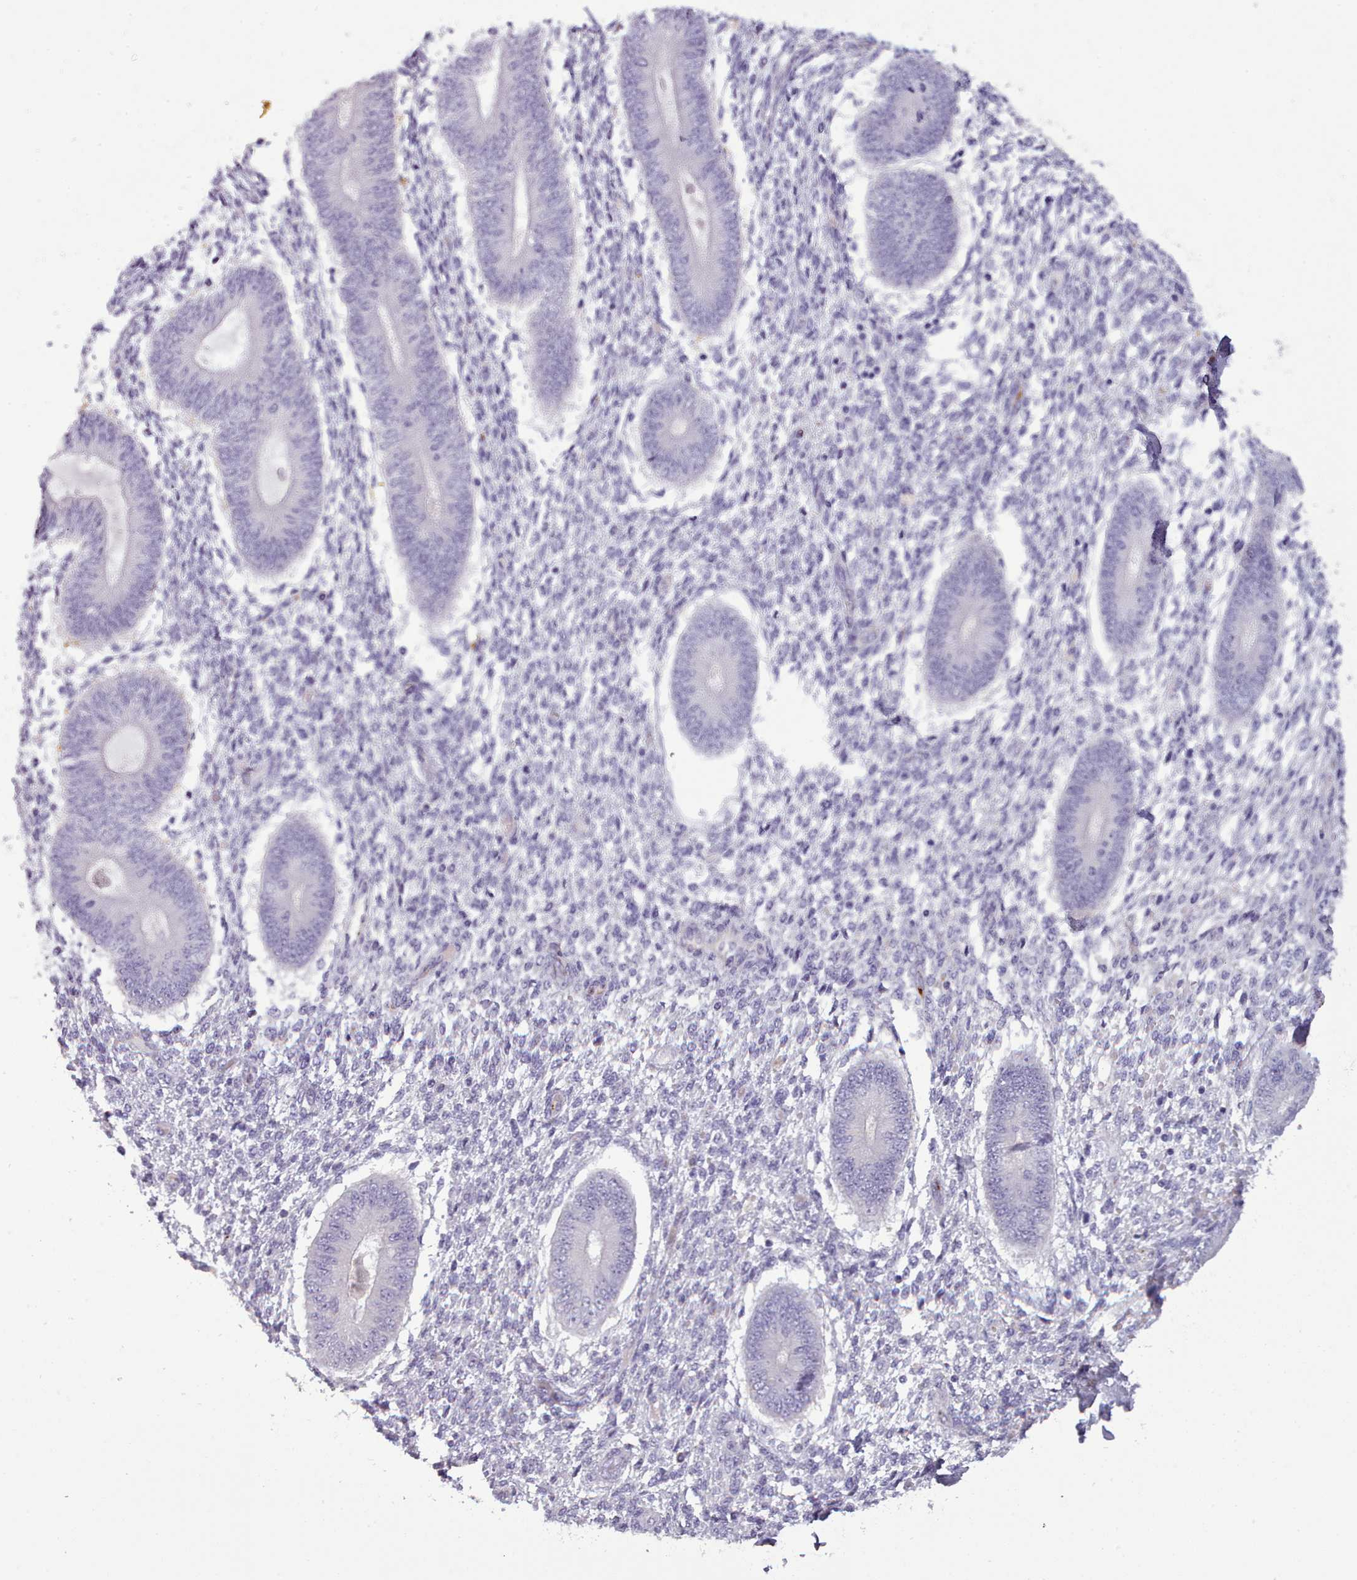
{"staining": {"intensity": "negative", "quantity": "none", "location": "none"}, "tissue": "endometrium", "cell_type": "Cells in endometrial stroma", "image_type": "normal", "snomed": [{"axis": "morphology", "description": "Normal tissue, NOS"}, {"axis": "topography", "description": "Endometrium"}], "caption": "This micrograph is of normal endometrium stained with IHC to label a protein in brown with the nuclei are counter-stained blue. There is no positivity in cells in endometrial stroma. The staining is performed using DAB (3,3'-diaminobenzidine) brown chromogen with nuclei counter-stained in using hematoxylin.", "gene": "NDST2", "patient": {"sex": "female", "age": 49}}